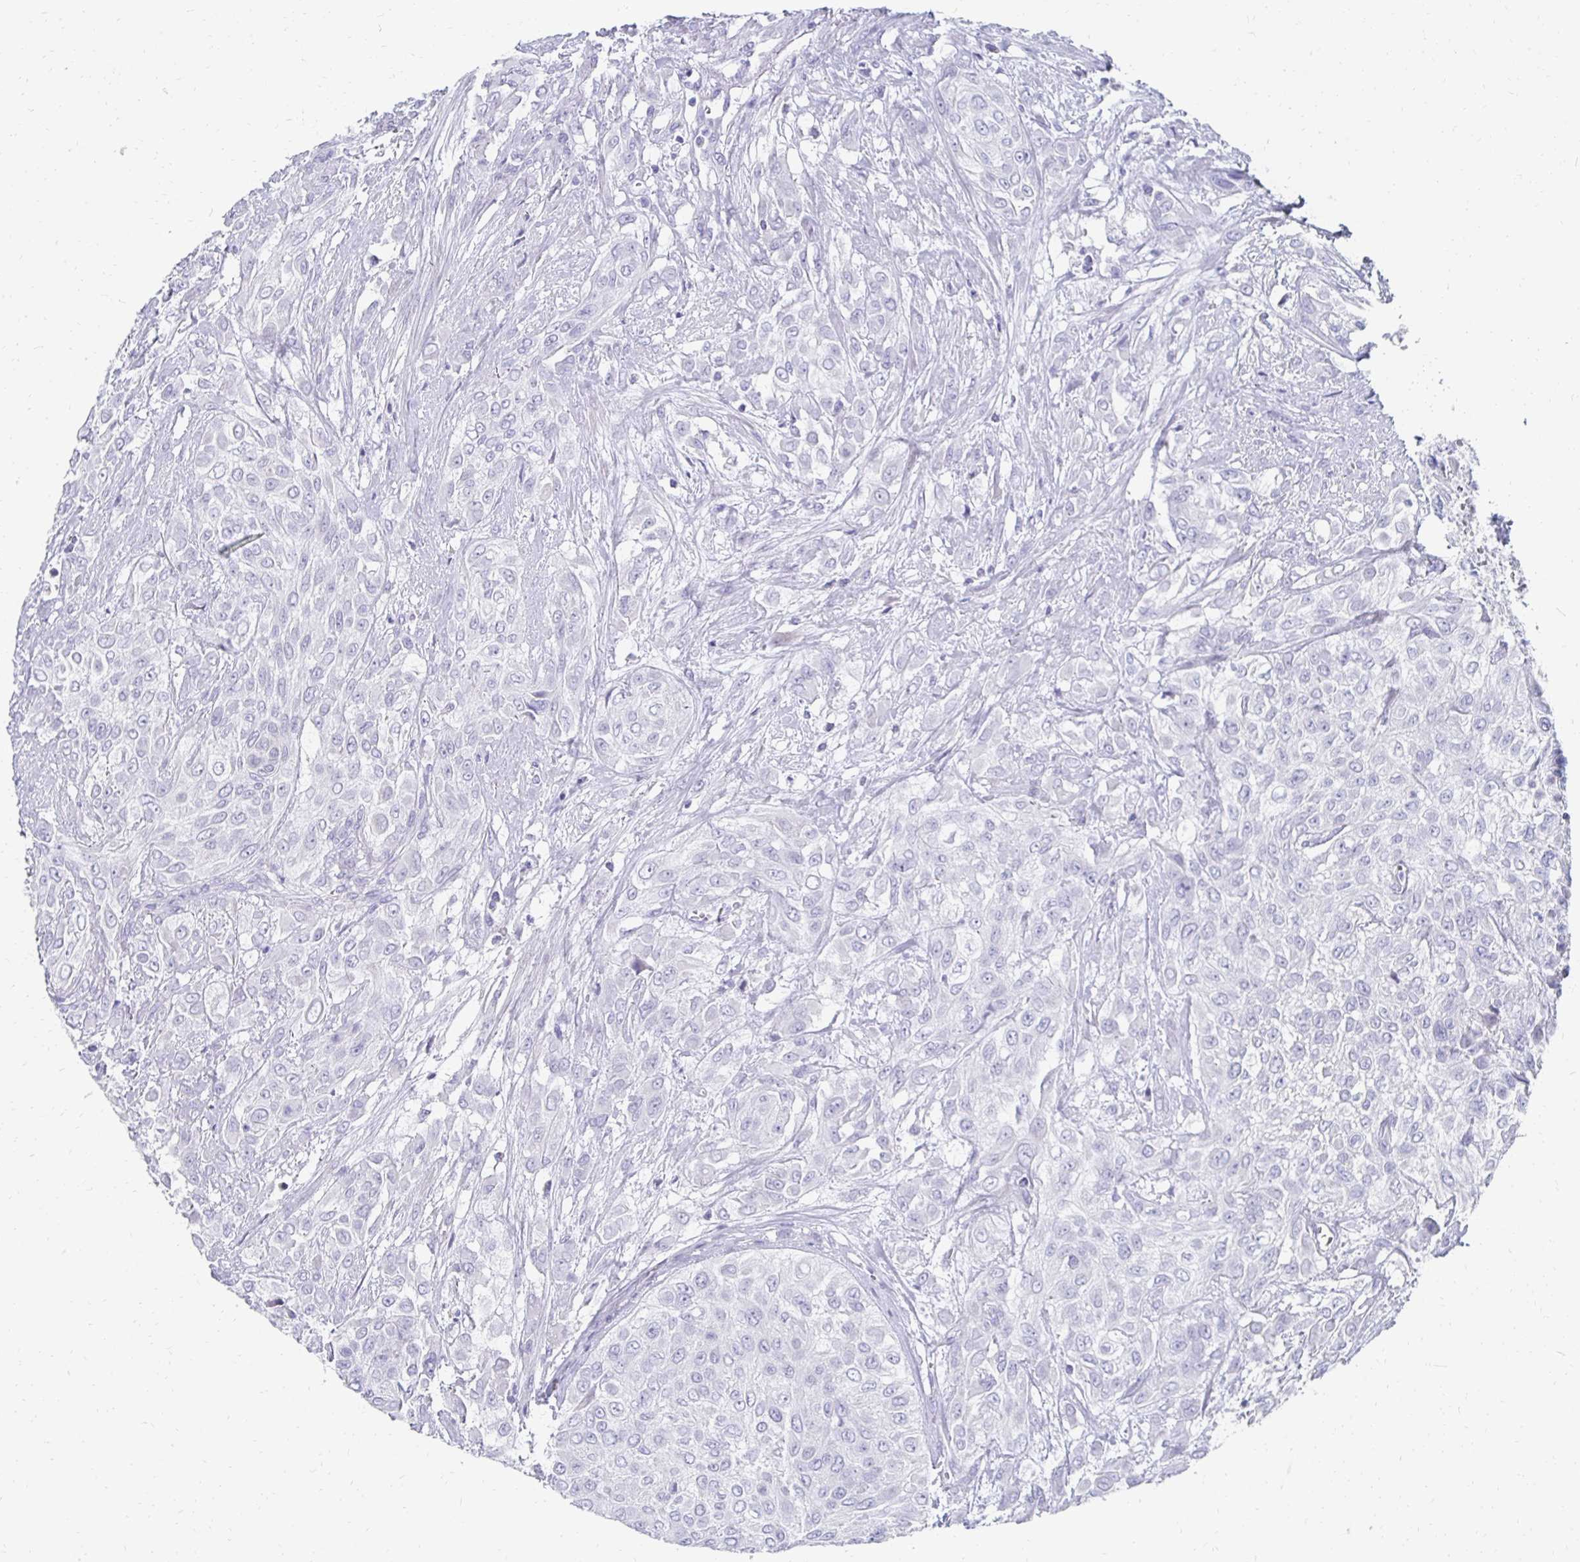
{"staining": {"intensity": "negative", "quantity": "none", "location": "none"}, "tissue": "urothelial cancer", "cell_type": "Tumor cells", "image_type": "cancer", "snomed": [{"axis": "morphology", "description": "Urothelial carcinoma, High grade"}, {"axis": "topography", "description": "Urinary bladder"}], "caption": "Urothelial cancer was stained to show a protein in brown. There is no significant staining in tumor cells.", "gene": "SYCP3", "patient": {"sex": "male", "age": 57}}